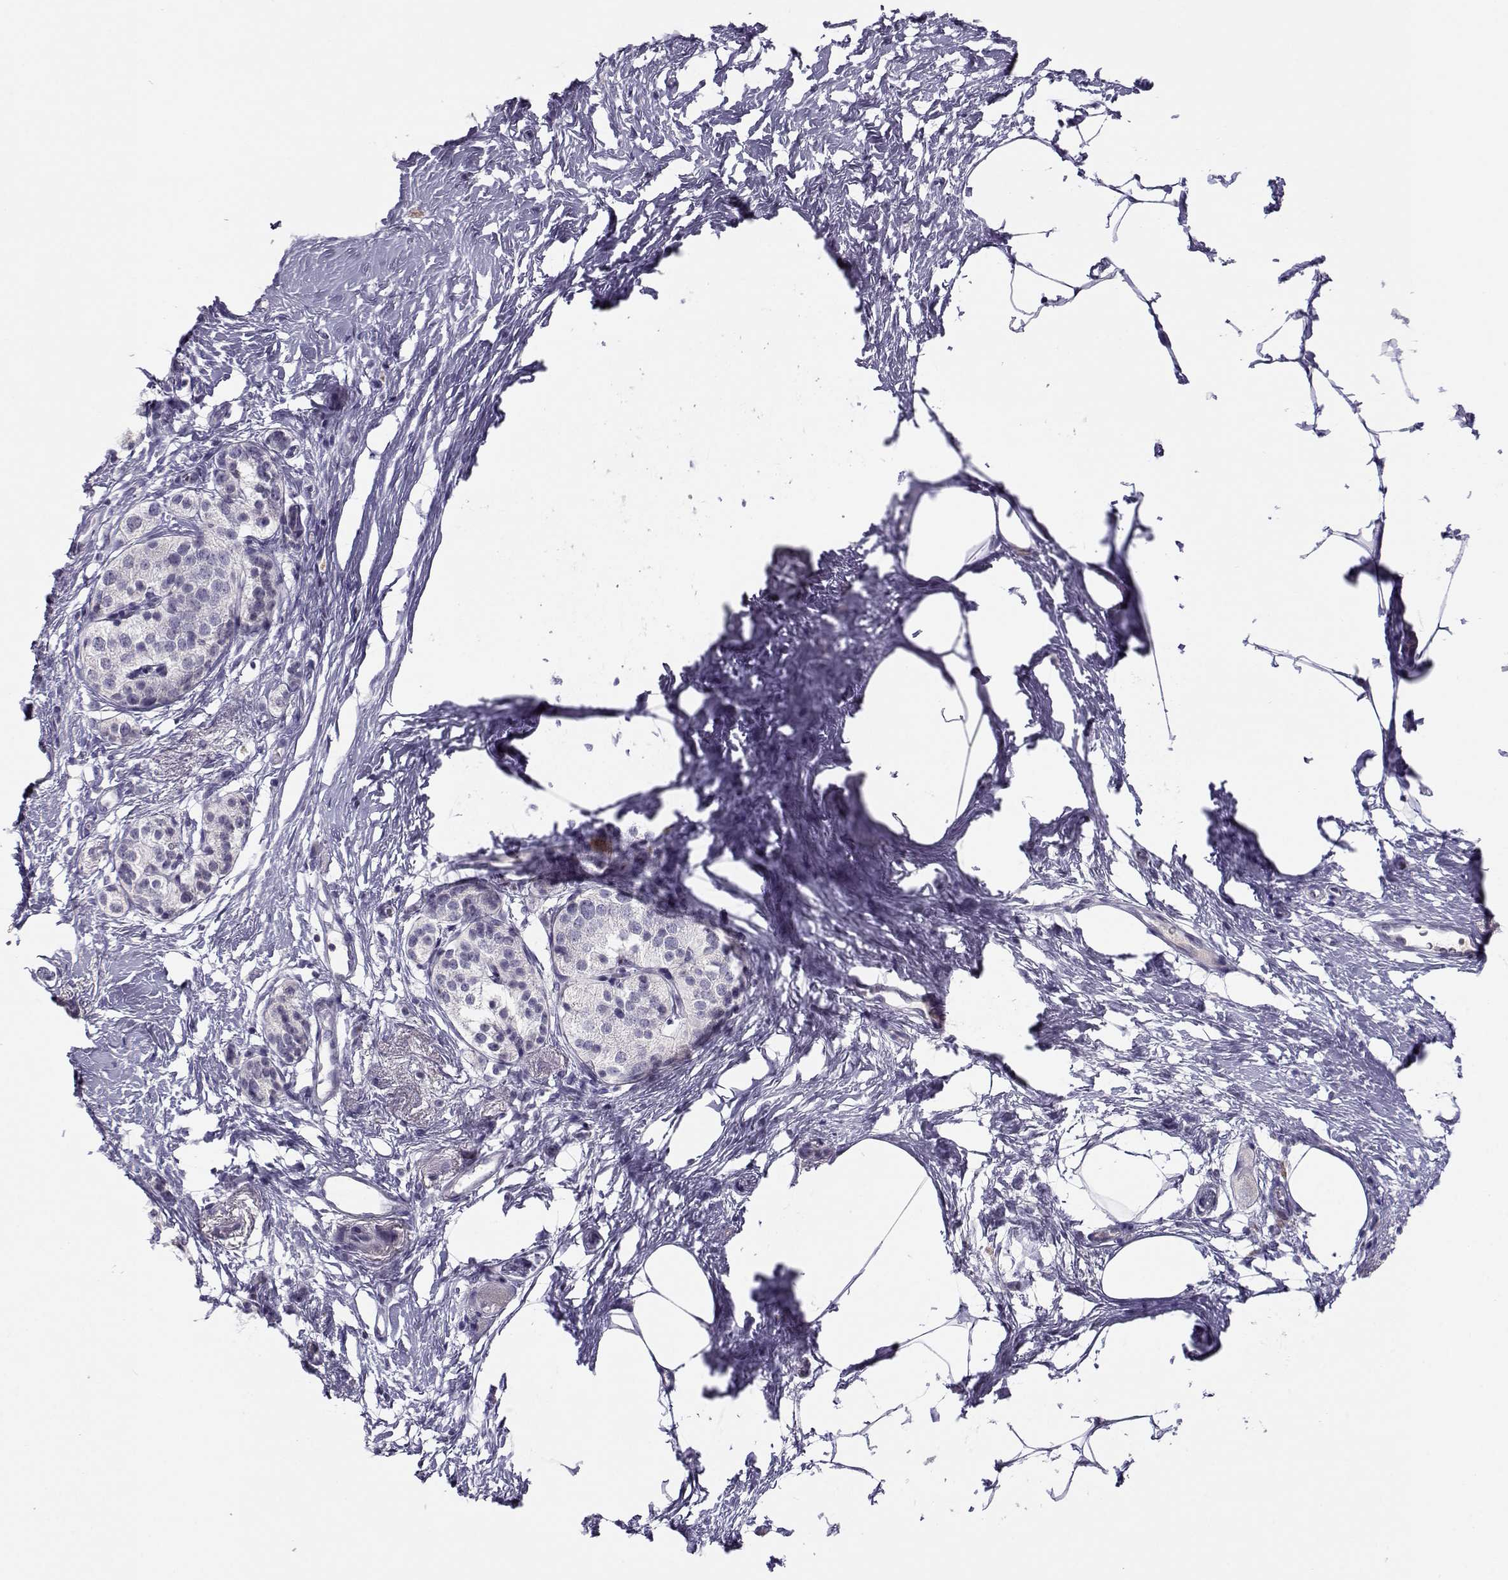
{"staining": {"intensity": "negative", "quantity": "none", "location": "none"}, "tissue": "pancreatic cancer", "cell_type": "Tumor cells", "image_type": "cancer", "snomed": [{"axis": "morphology", "description": "Adenocarcinoma, NOS"}, {"axis": "topography", "description": "Pancreas"}], "caption": "This histopathology image is of pancreatic adenocarcinoma stained with immunohistochemistry to label a protein in brown with the nuclei are counter-stained blue. There is no staining in tumor cells.", "gene": "CFAP77", "patient": {"sex": "female", "age": 72}}